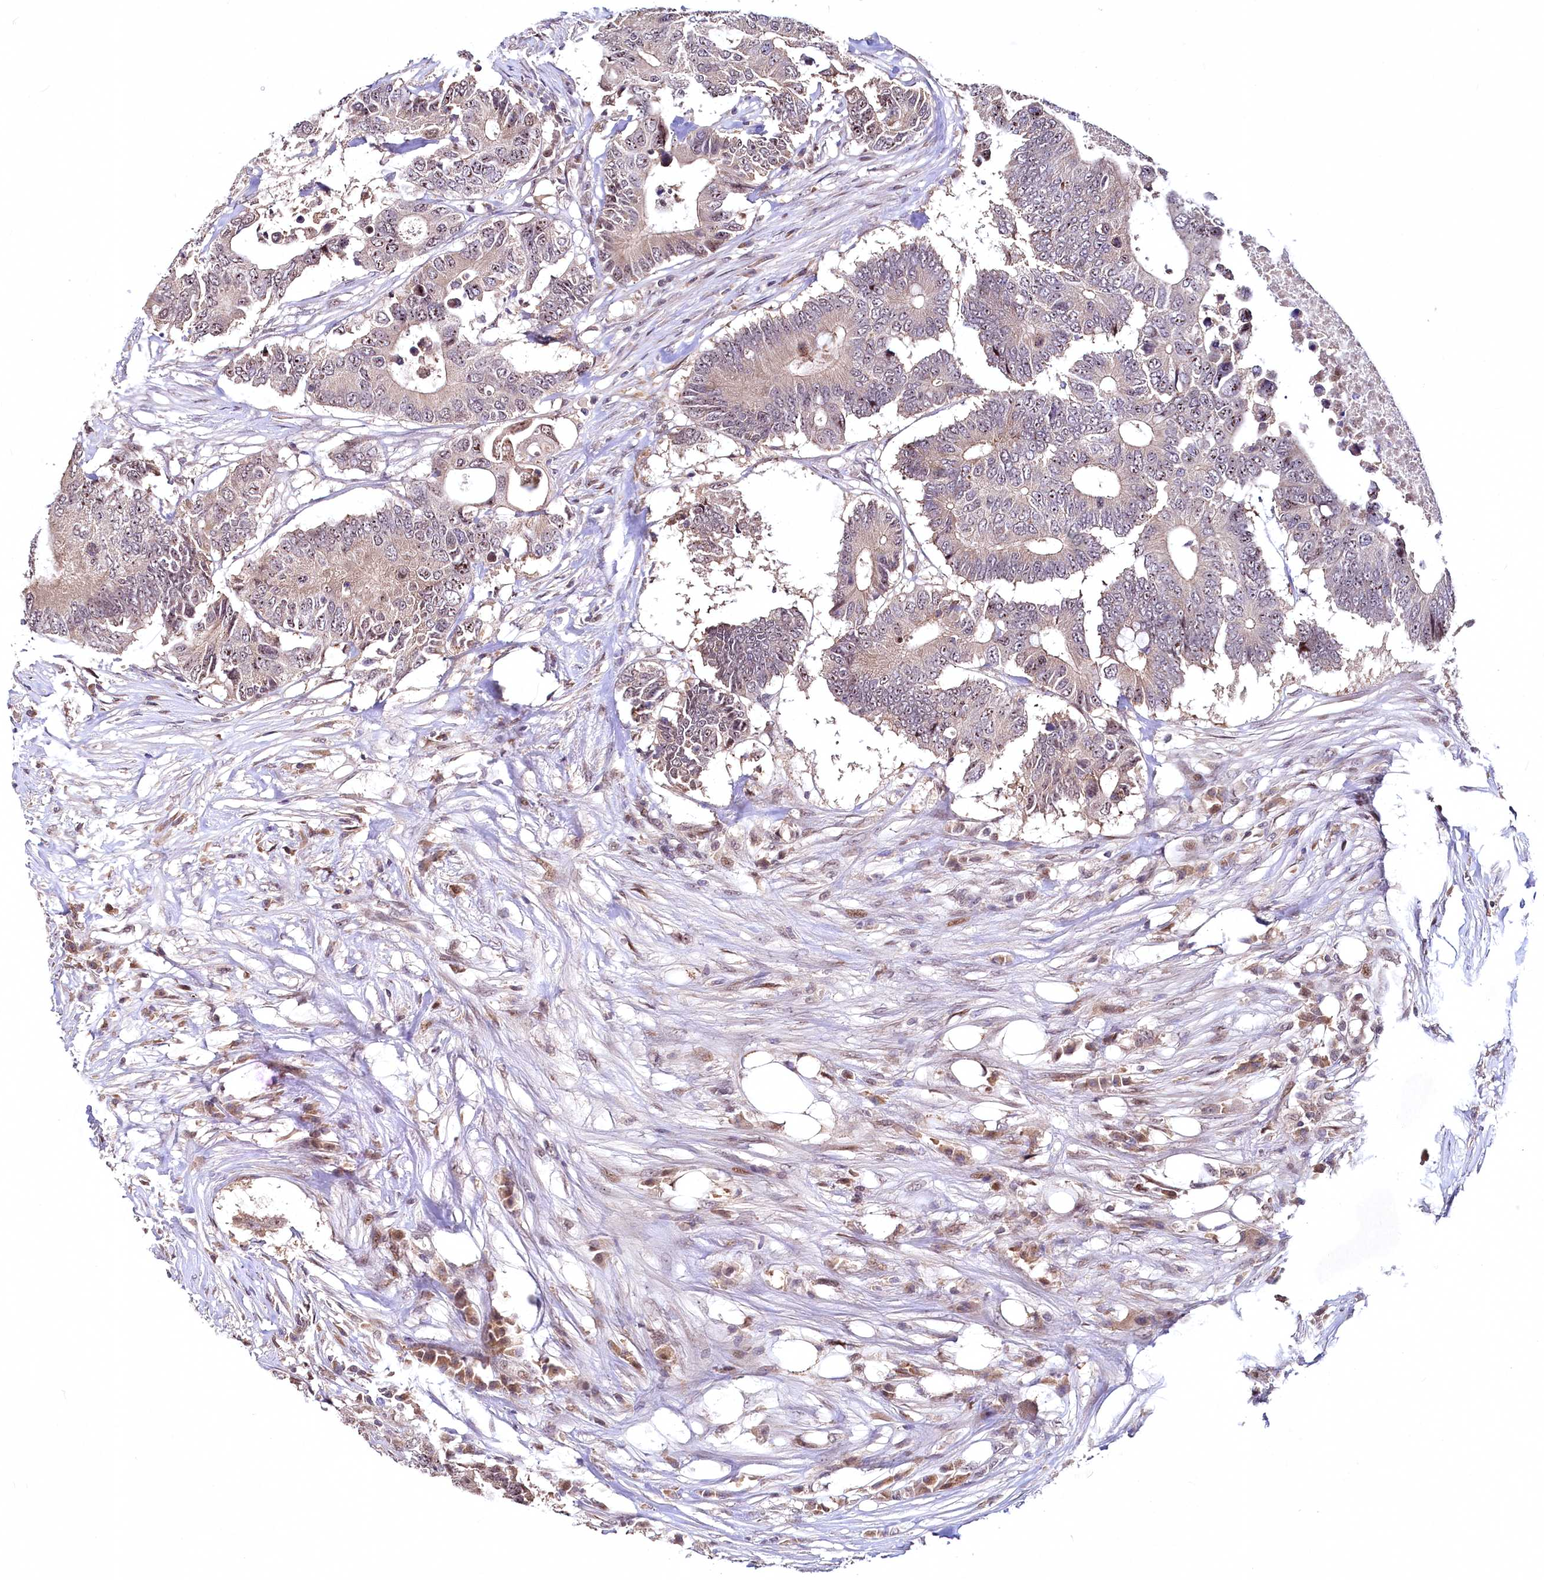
{"staining": {"intensity": "moderate", "quantity": "<25%", "location": "nuclear"}, "tissue": "colorectal cancer", "cell_type": "Tumor cells", "image_type": "cancer", "snomed": [{"axis": "morphology", "description": "Adenocarcinoma, NOS"}, {"axis": "topography", "description": "Colon"}], "caption": "Immunohistochemical staining of colorectal adenocarcinoma demonstrates moderate nuclear protein staining in approximately <25% of tumor cells.", "gene": "N4BP2L1", "patient": {"sex": "male", "age": 71}}